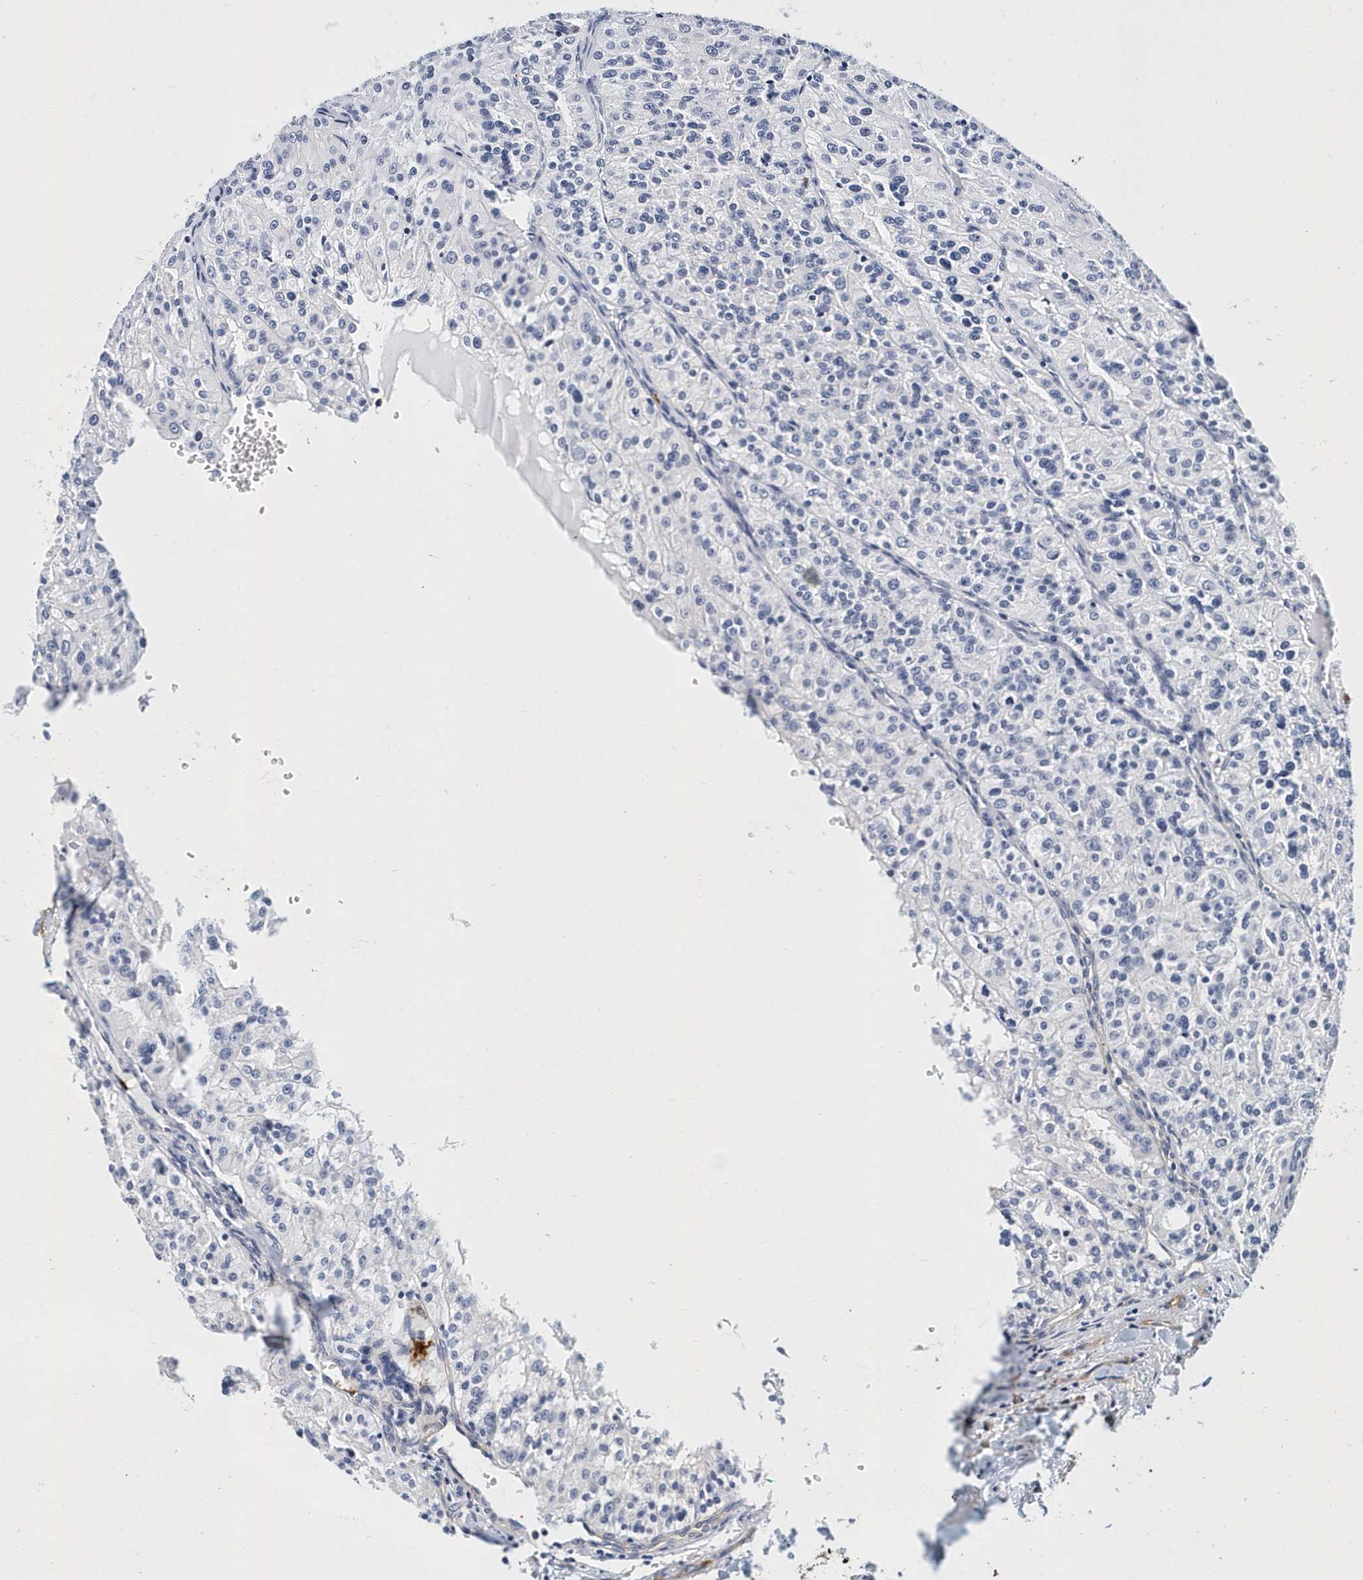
{"staining": {"intensity": "negative", "quantity": "none", "location": "none"}, "tissue": "renal cancer", "cell_type": "Tumor cells", "image_type": "cancer", "snomed": [{"axis": "morphology", "description": "Adenocarcinoma, NOS"}, {"axis": "topography", "description": "Kidney"}], "caption": "Renal adenocarcinoma was stained to show a protein in brown. There is no significant positivity in tumor cells. The staining is performed using DAB (3,3'-diaminobenzidine) brown chromogen with nuclei counter-stained in using hematoxylin.", "gene": "ITGA2B", "patient": {"sex": "female", "age": 63}}